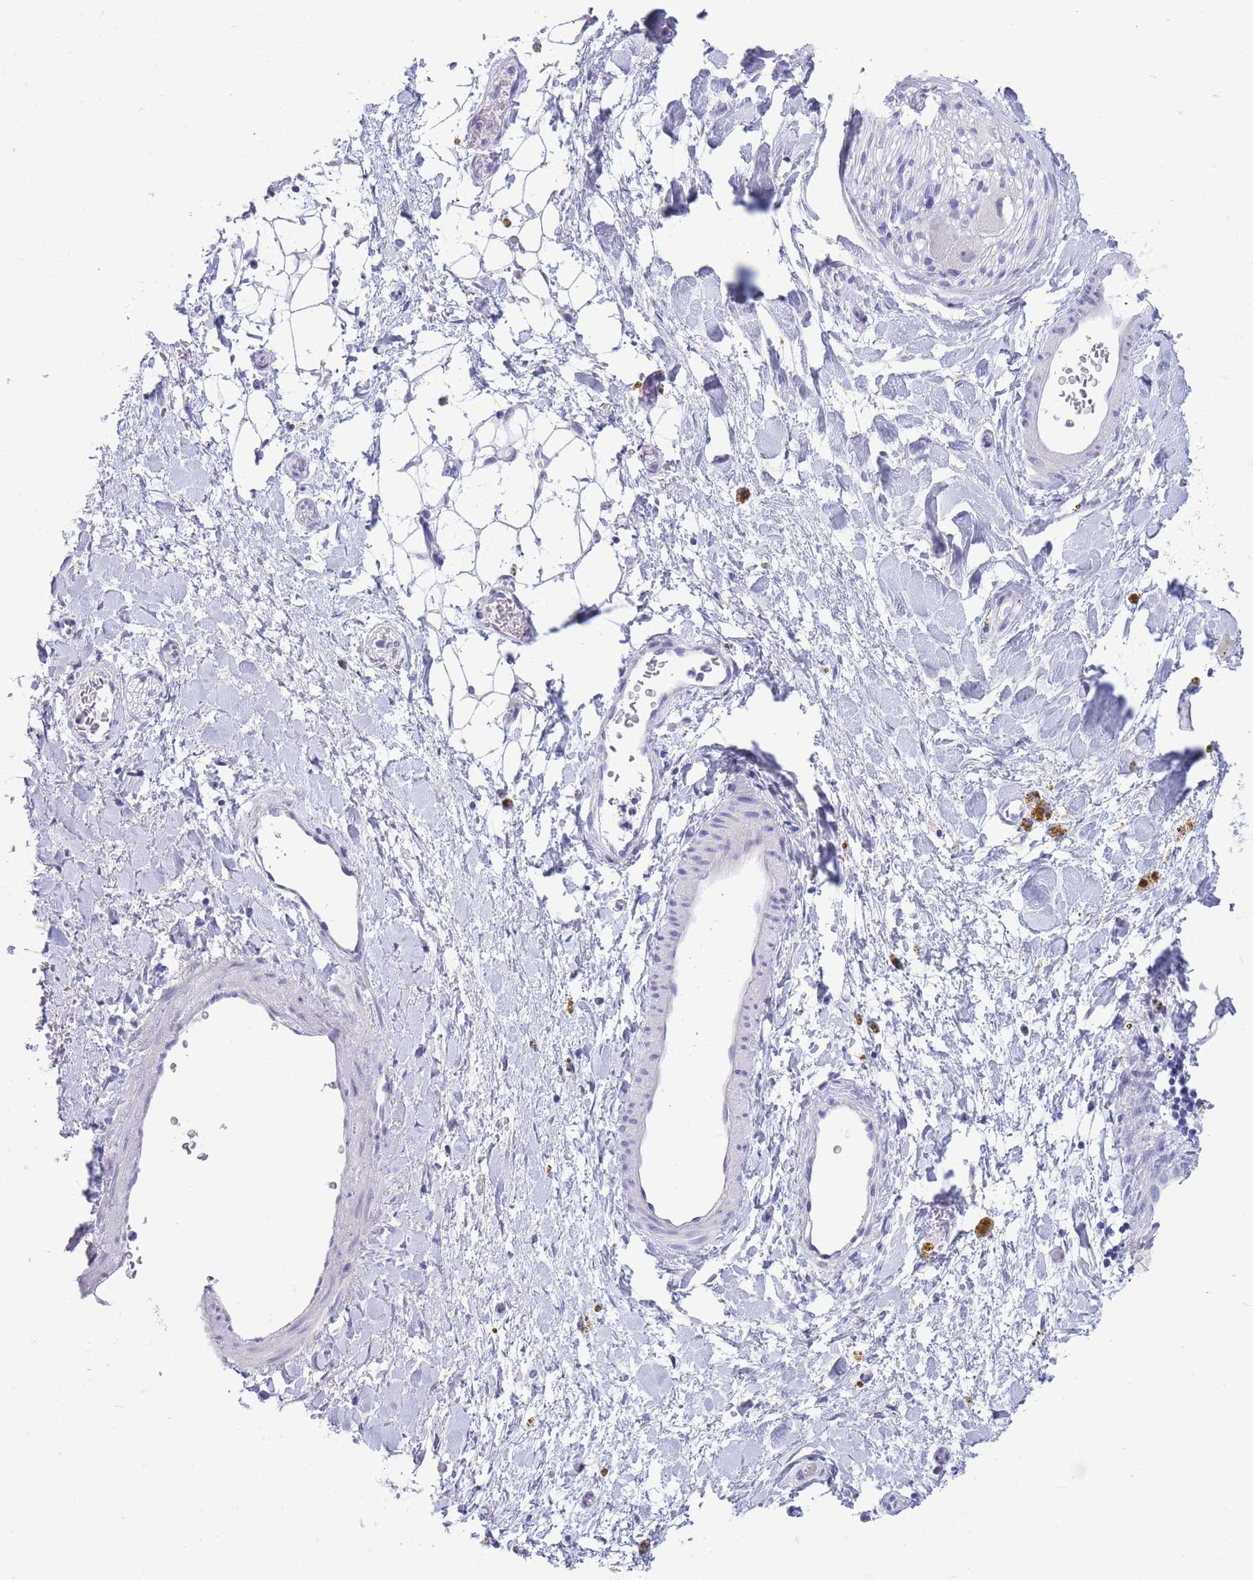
{"staining": {"intensity": "negative", "quantity": "none", "location": "none"}, "tissue": "adipose tissue", "cell_type": "Adipocytes", "image_type": "normal", "snomed": [{"axis": "morphology", "description": "Normal tissue, NOS"}, {"axis": "topography", "description": "Kidney"}, {"axis": "topography", "description": "Peripheral nerve tissue"}], "caption": "Immunohistochemistry photomicrograph of benign adipose tissue stained for a protein (brown), which displays no staining in adipocytes. (DAB (3,3'-diaminobenzidine) immunohistochemistry (IHC), high magnification).", "gene": "ASAP3", "patient": {"sex": "male", "age": 7}}